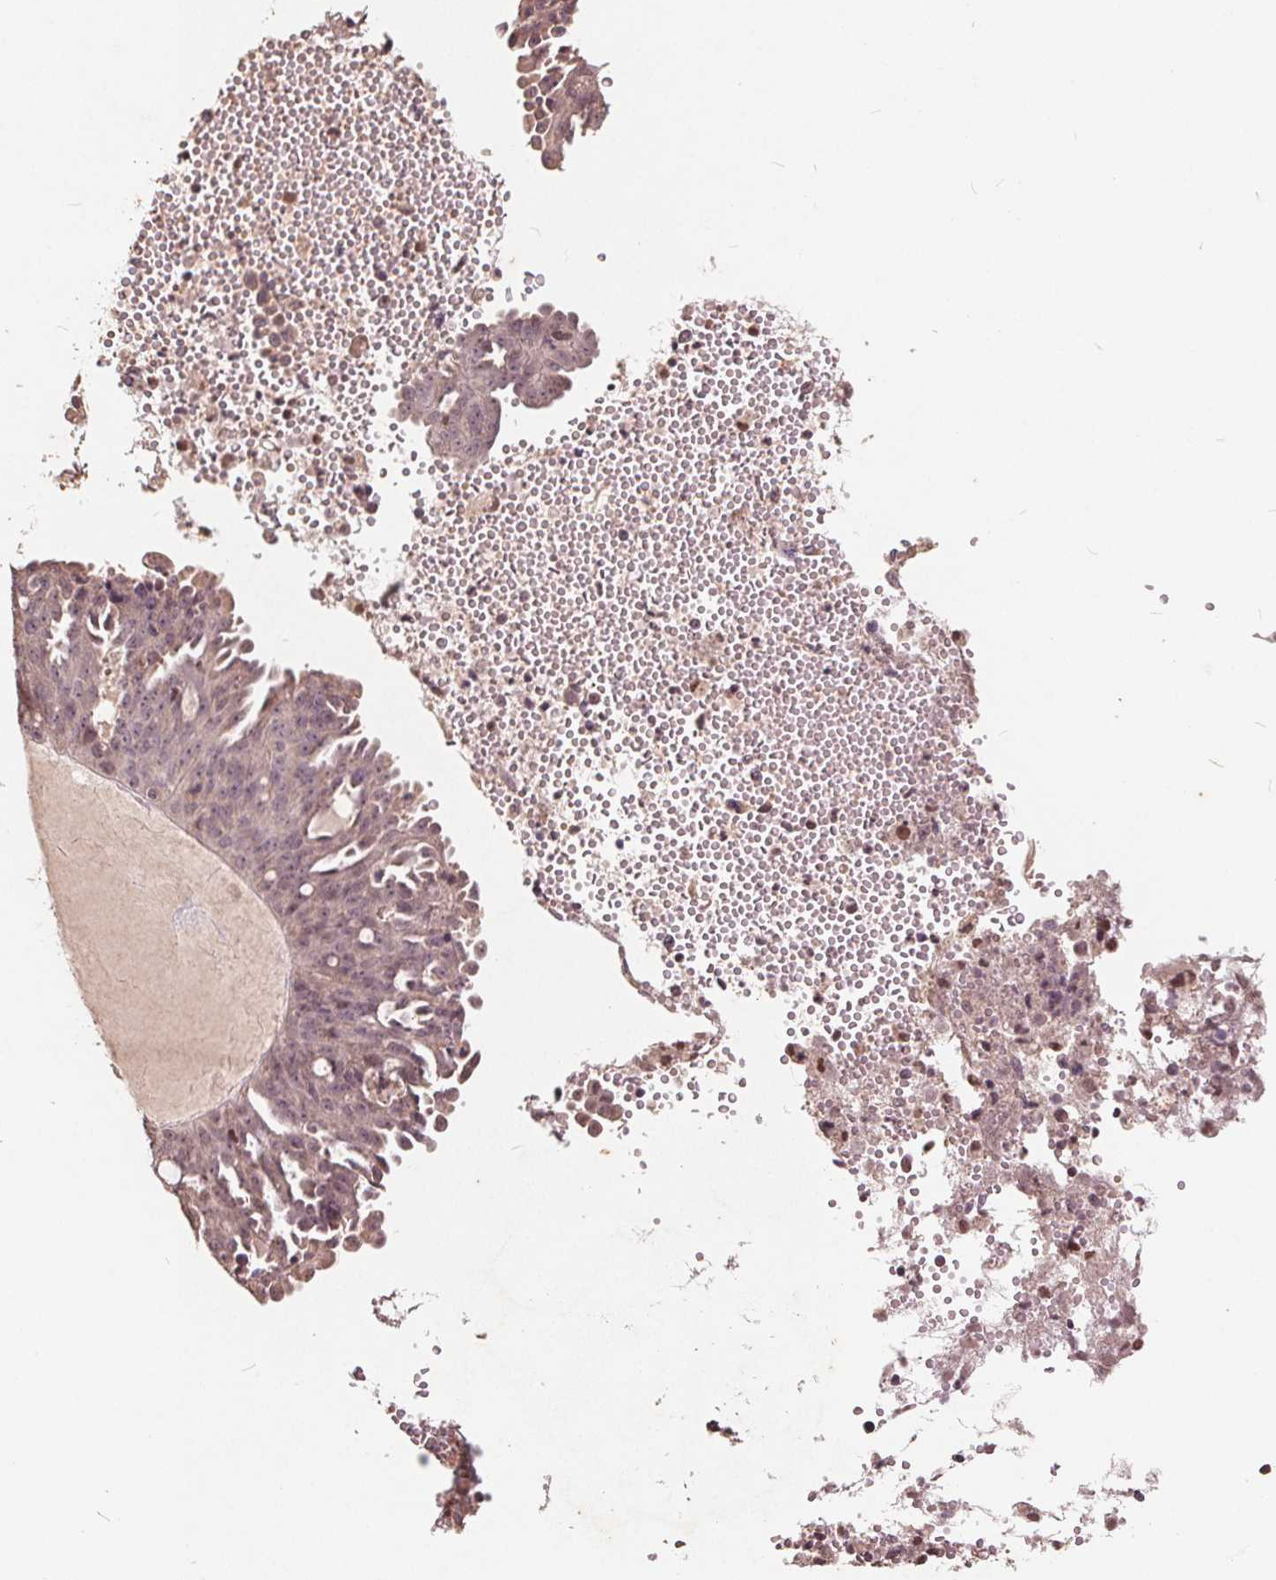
{"staining": {"intensity": "negative", "quantity": "none", "location": "none"}, "tissue": "ovarian cancer", "cell_type": "Tumor cells", "image_type": "cancer", "snomed": [{"axis": "morphology", "description": "Cystadenocarcinoma, serous, NOS"}, {"axis": "topography", "description": "Ovary"}], "caption": "DAB (3,3'-diaminobenzidine) immunohistochemical staining of human serous cystadenocarcinoma (ovarian) shows no significant expression in tumor cells.", "gene": "DNMT3B", "patient": {"sex": "female", "age": 71}}